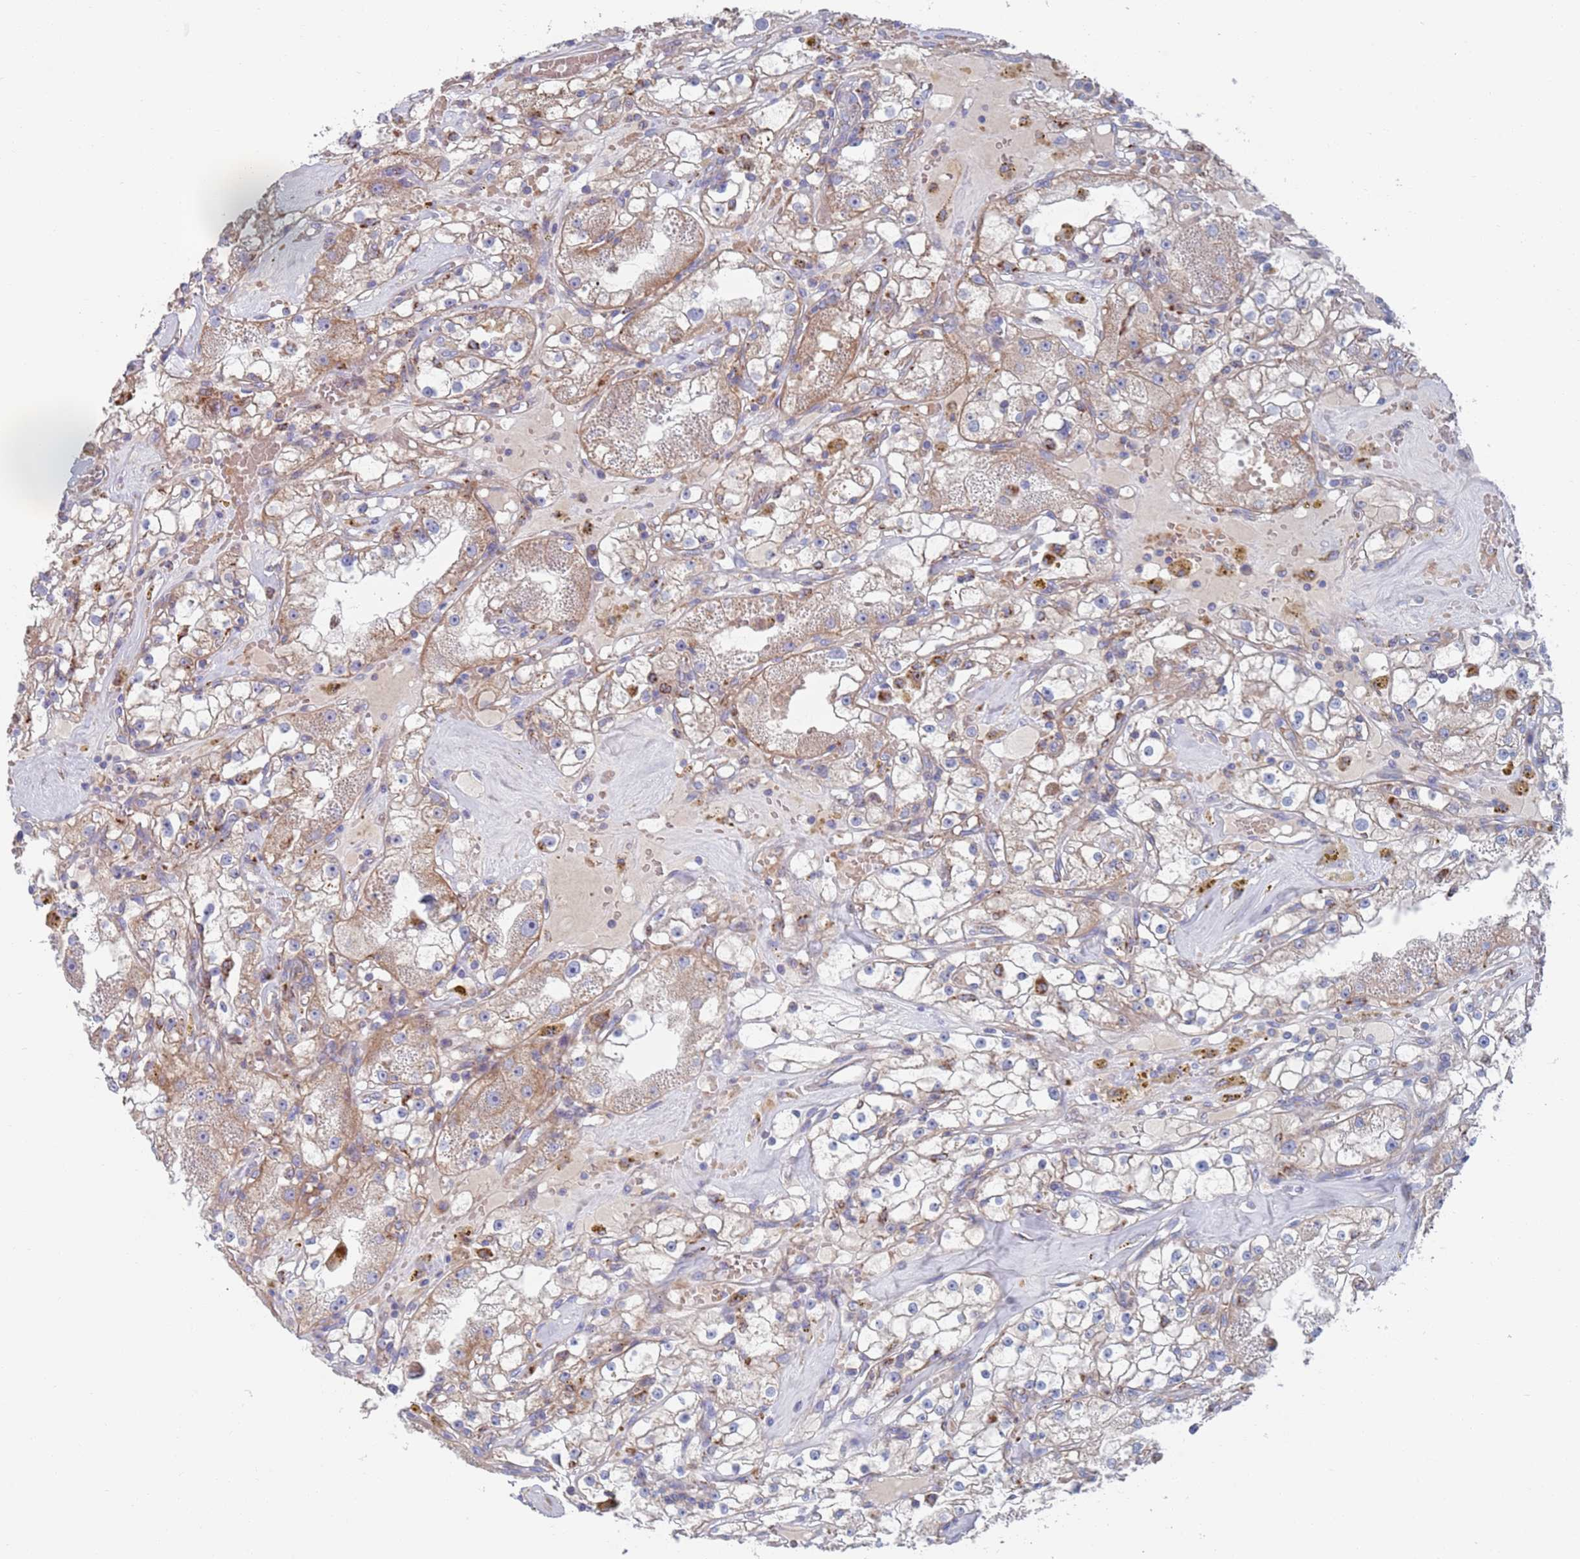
{"staining": {"intensity": "moderate", "quantity": "25%-75%", "location": "cytoplasmic/membranous"}, "tissue": "renal cancer", "cell_type": "Tumor cells", "image_type": "cancer", "snomed": [{"axis": "morphology", "description": "Adenocarcinoma, NOS"}, {"axis": "topography", "description": "Kidney"}], "caption": "Protein expression analysis of renal cancer (adenocarcinoma) exhibits moderate cytoplasmic/membranous positivity in approximately 25%-75% of tumor cells.", "gene": "CHCHD6", "patient": {"sex": "male", "age": 56}}